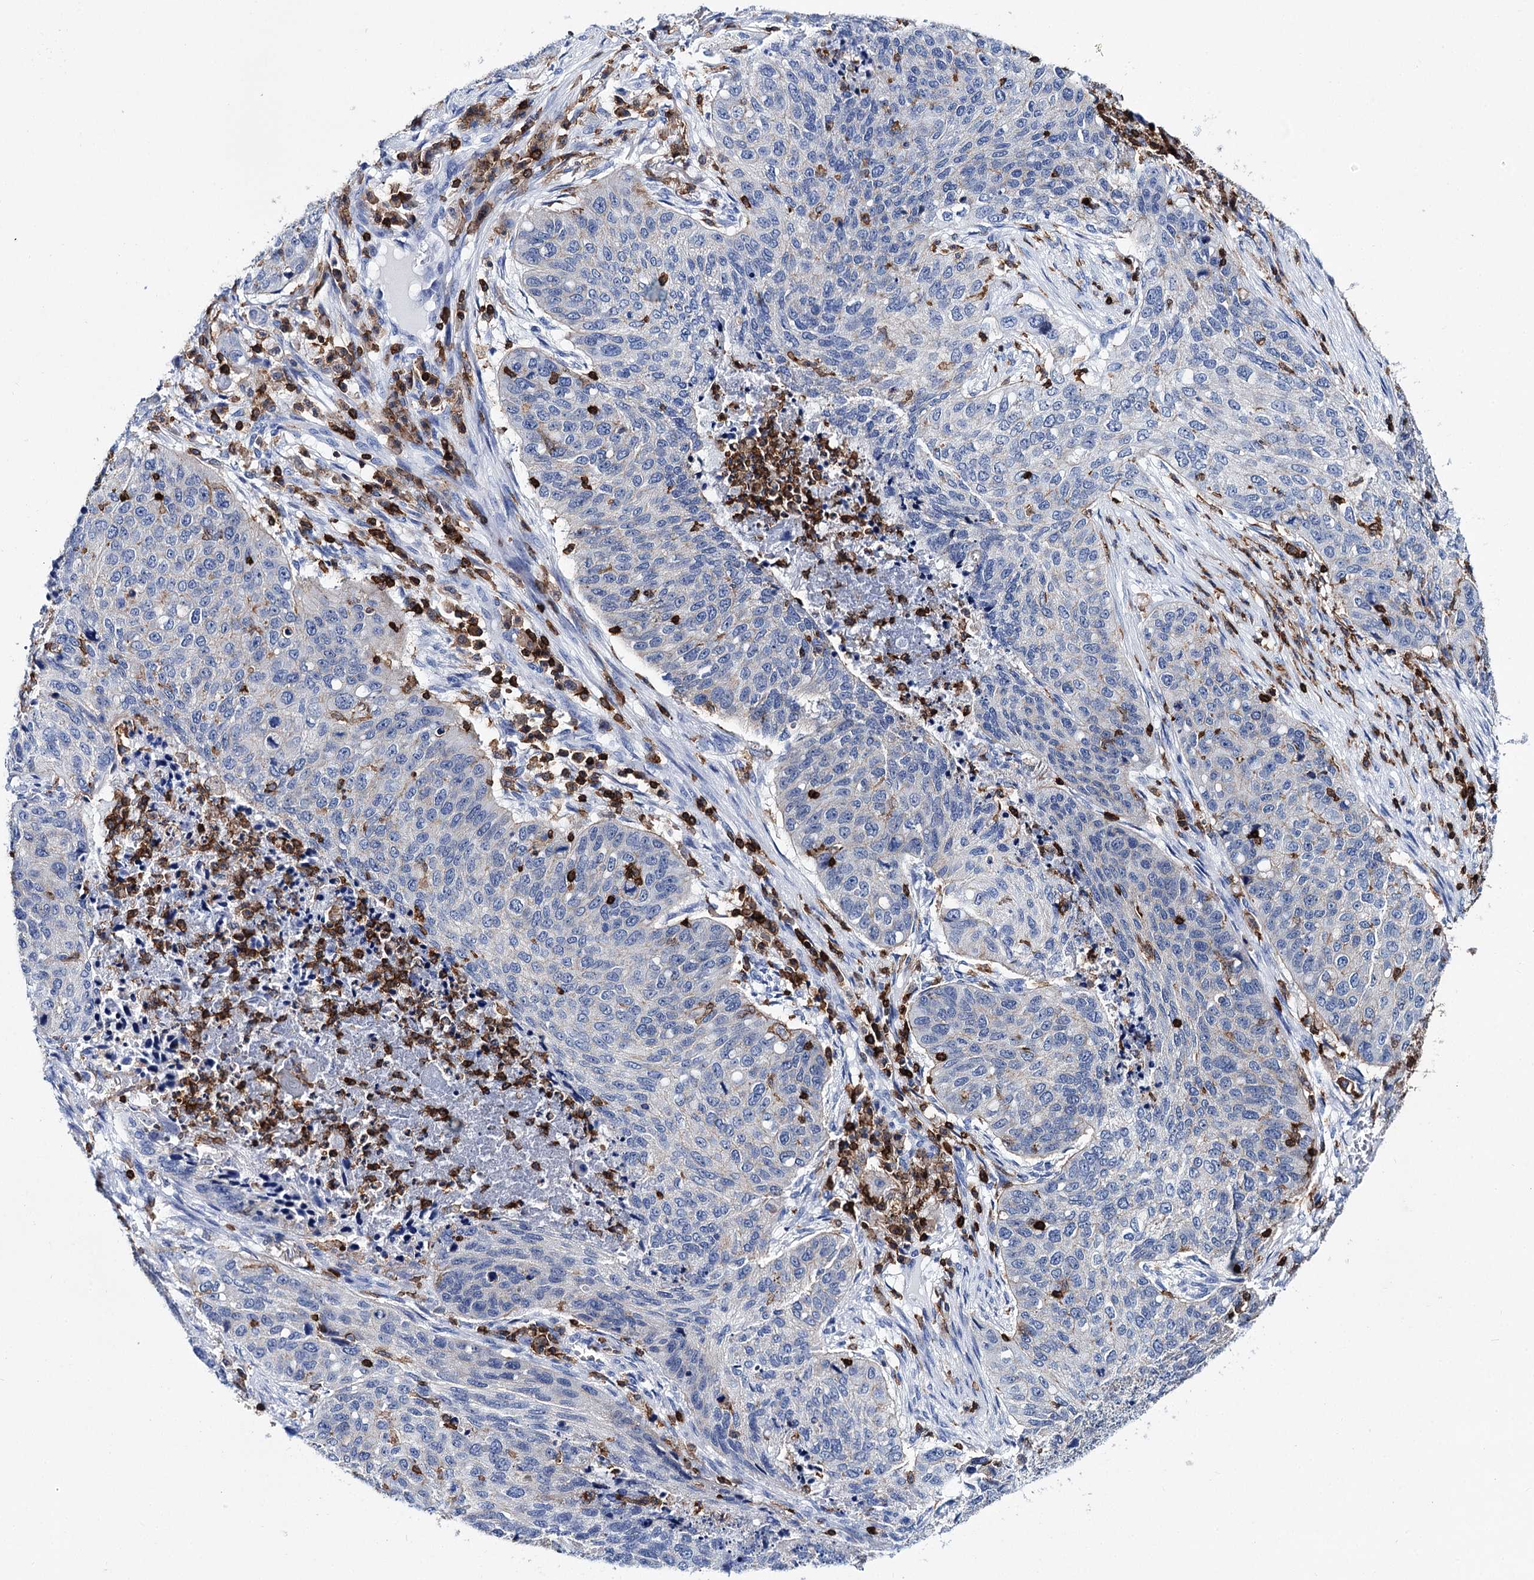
{"staining": {"intensity": "negative", "quantity": "none", "location": "none"}, "tissue": "lung cancer", "cell_type": "Tumor cells", "image_type": "cancer", "snomed": [{"axis": "morphology", "description": "Squamous cell carcinoma, NOS"}, {"axis": "topography", "description": "Lung"}], "caption": "Immunohistochemistry (IHC) histopathology image of neoplastic tissue: human lung cancer stained with DAB reveals no significant protein expression in tumor cells. (DAB (3,3'-diaminobenzidine) IHC with hematoxylin counter stain).", "gene": "DEF6", "patient": {"sex": "female", "age": 63}}